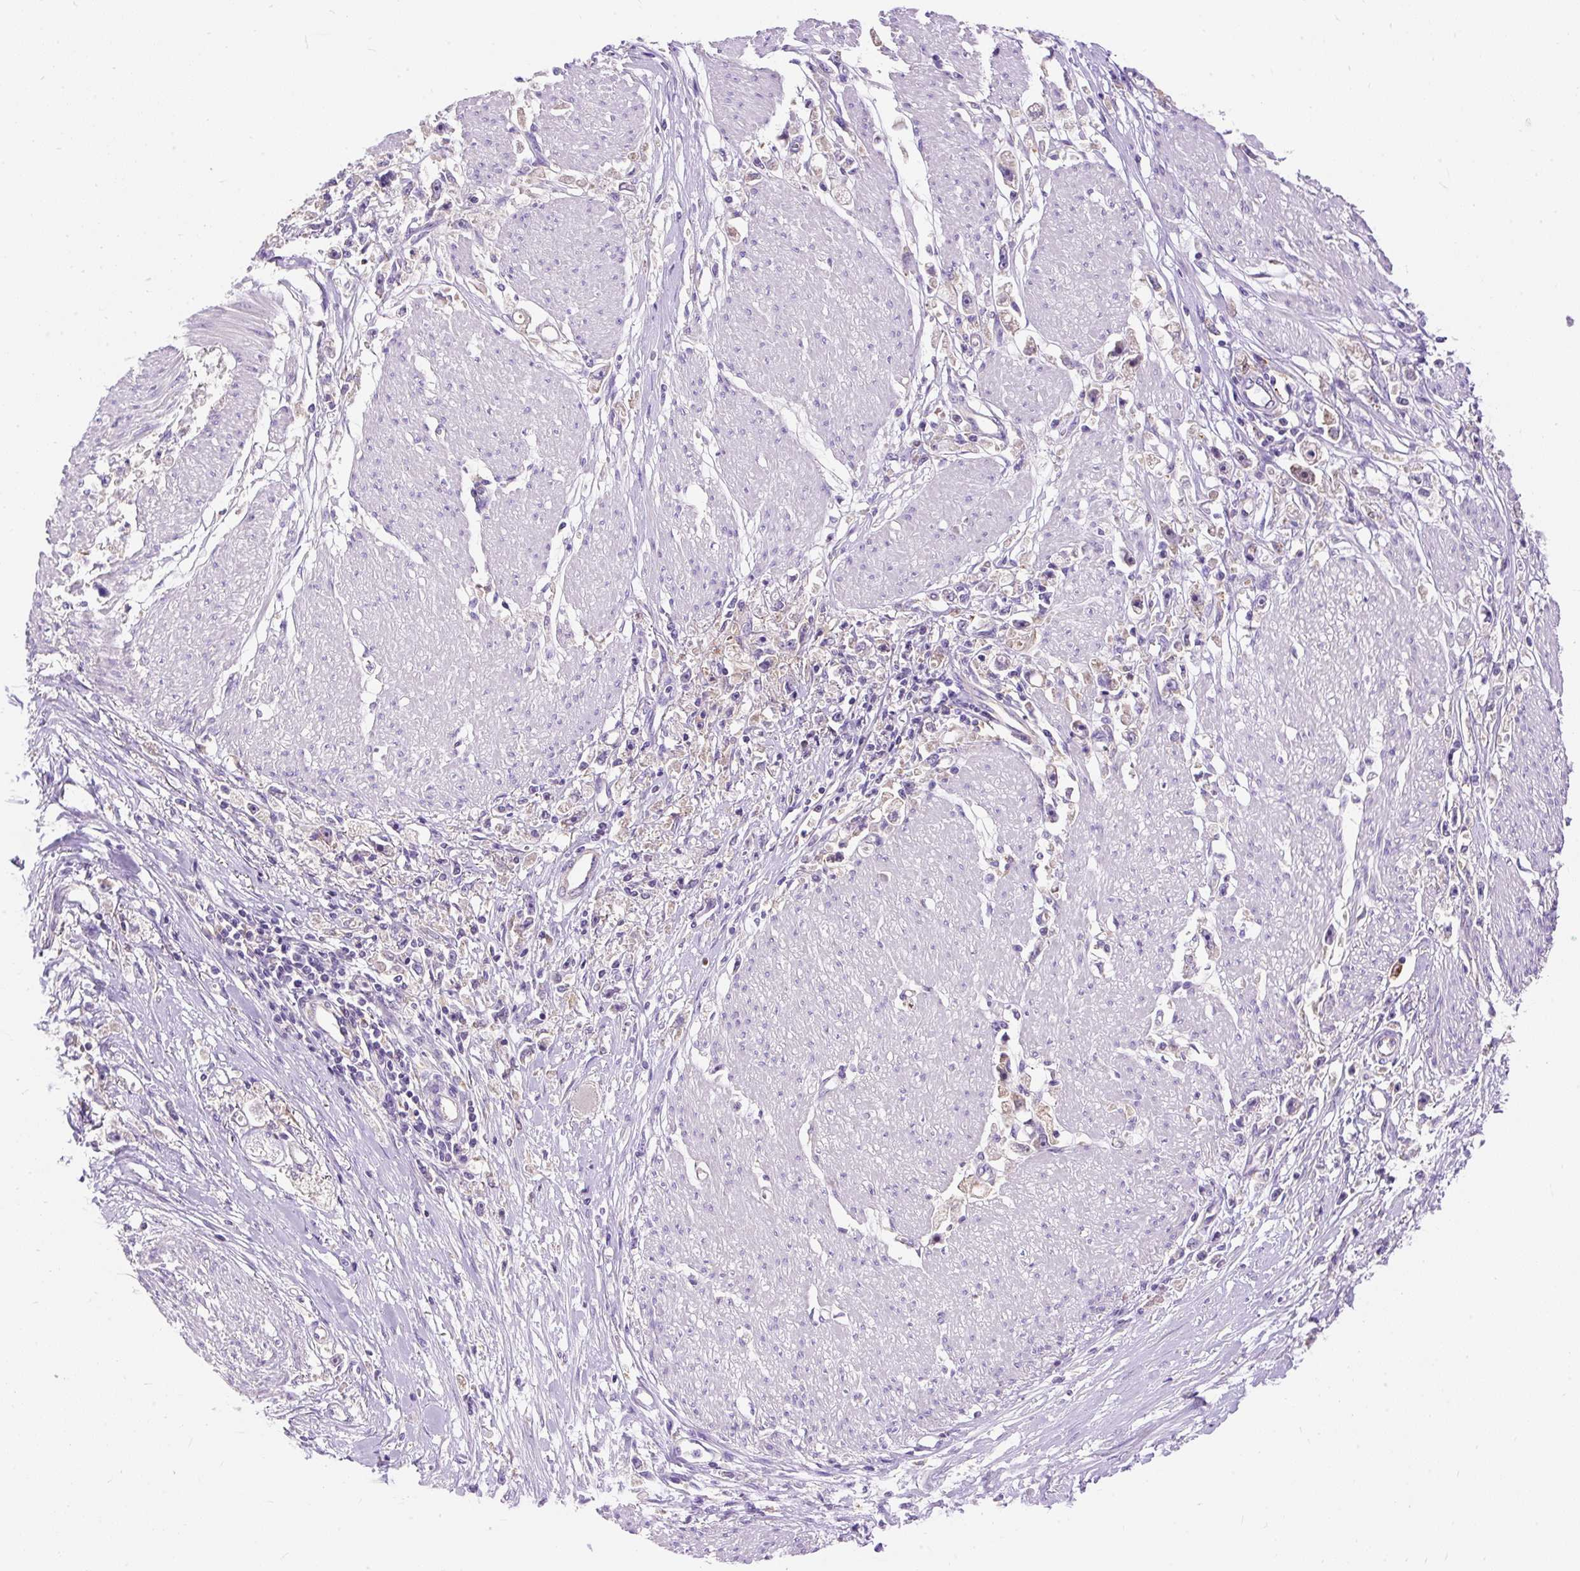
{"staining": {"intensity": "weak", "quantity": "<25%", "location": "cytoplasmic/membranous"}, "tissue": "stomach cancer", "cell_type": "Tumor cells", "image_type": "cancer", "snomed": [{"axis": "morphology", "description": "Adenocarcinoma, NOS"}, {"axis": "topography", "description": "Stomach"}], "caption": "Stomach adenocarcinoma was stained to show a protein in brown. There is no significant staining in tumor cells. Nuclei are stained in blue.", "gene": "OR4K15", "patient": {"sex": "female", "age": 59}}